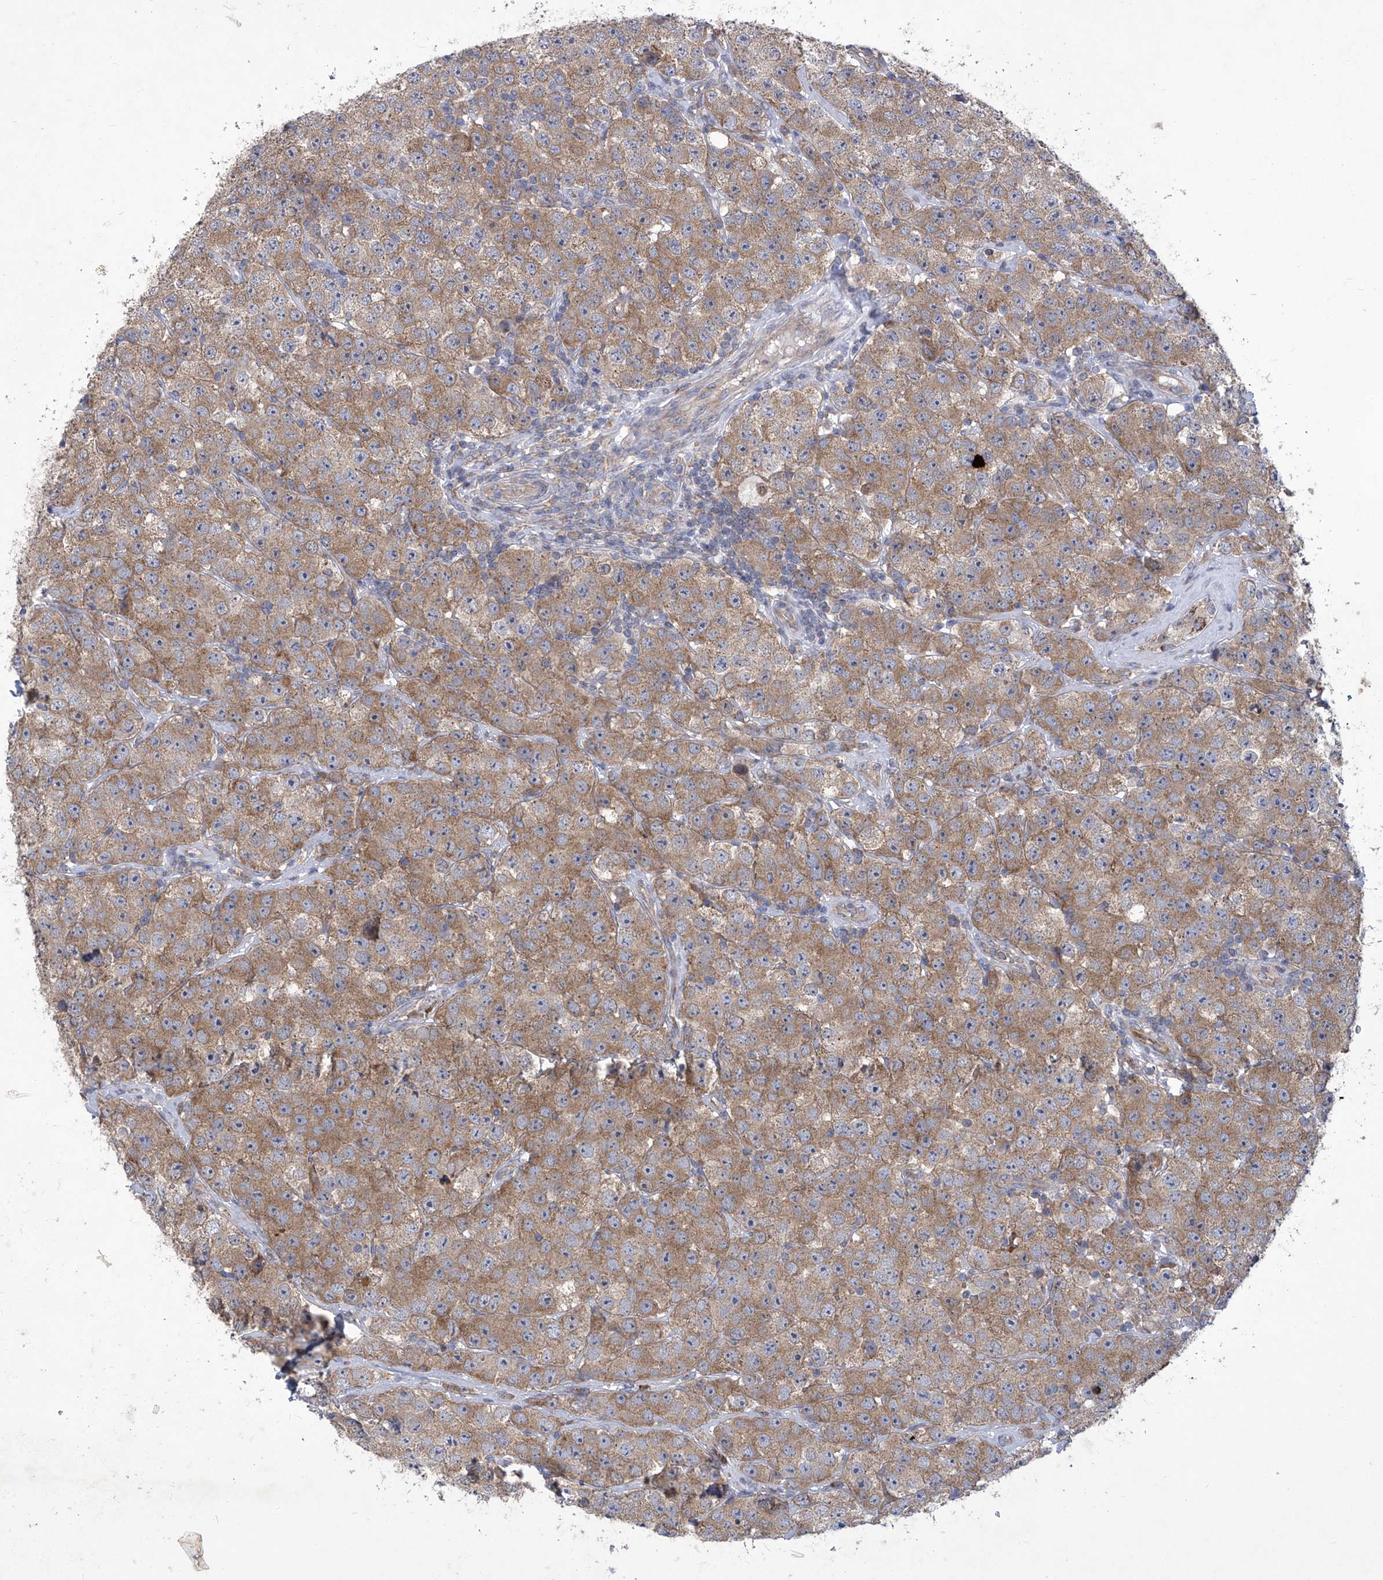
{"staining": {"intensity": "weak", "quantity": ">75%", "location": "cytoplasmic/membranous"}, "tissue": "testis cancer", "cell_type": "Tumor cells", "image_type": "cancer", "snomed": [{"axis": "morphology", "description": "Seminoma, NOS"}, {"axis": "topography", "description": "Testis"}], "caption": "A photomicrograph of testis cancer (seminoma) stained for a protein exhibits weak cytoplasmic/membranous brown staining in tumor cells.", "gene": "COQ3", "patient": {"sex": "male", "age": 28}}